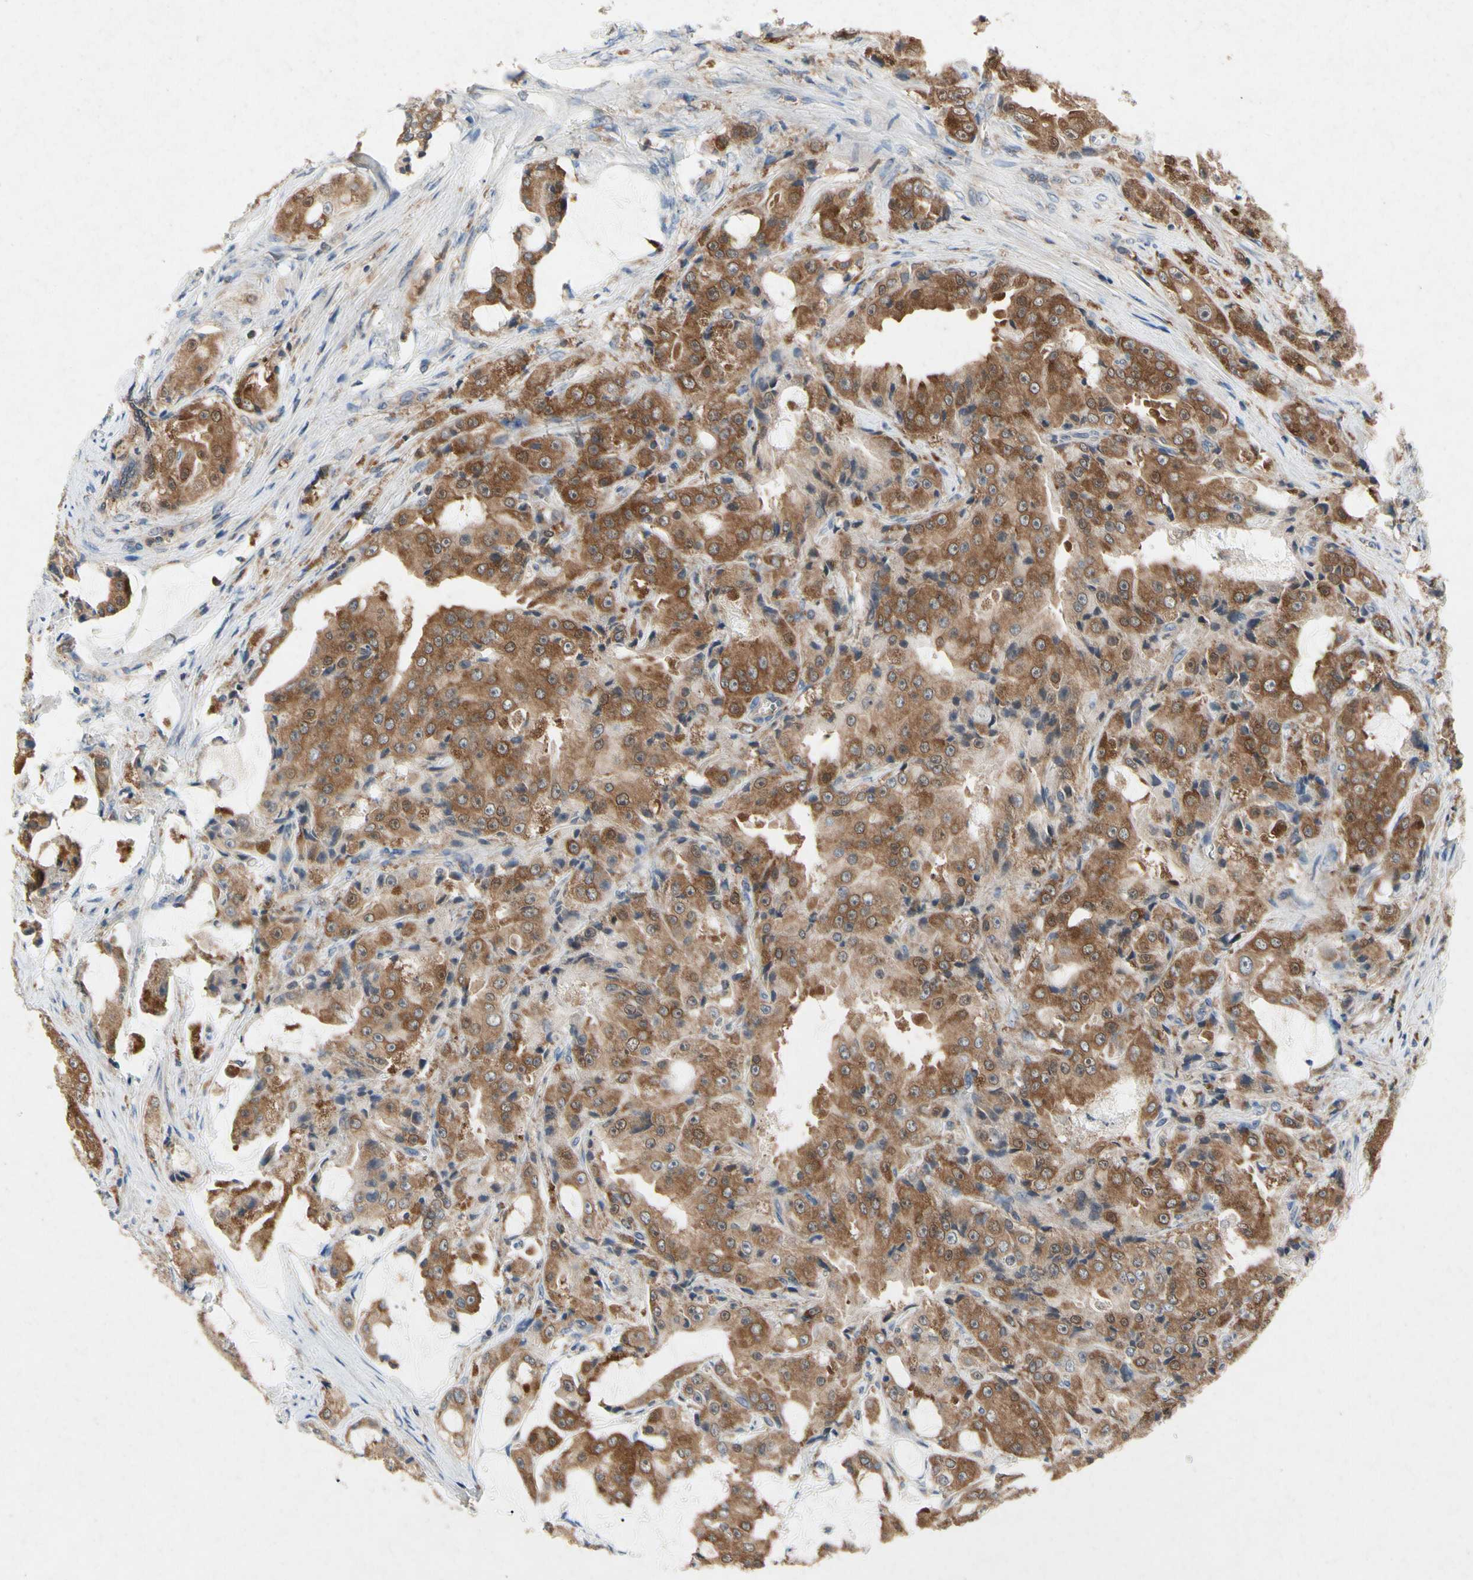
{"staining": {"intensity": "moderate", "quantity": ">75%", "location": "cytoplasmic/membranous"}, "tissue": "prostate cancer", "cell_type": "Tumor cells", "image_type": "cancer", "snomed": [{"axis": "morphology", "description": "Adenocarcinoma, High grade"}, {"axis": "topography", "description": "Prostate"}], "caption": "A photomicrograph showing moderate cytoplasmic/membranous expression in about >75% of tumor cells in prostate cancer (adenocarcinoma (high-grade)), as visualized by brown immunohistochemical staining.", "gene": "RPS6KA1", "patient": {"sex": "male", "age": 73}}